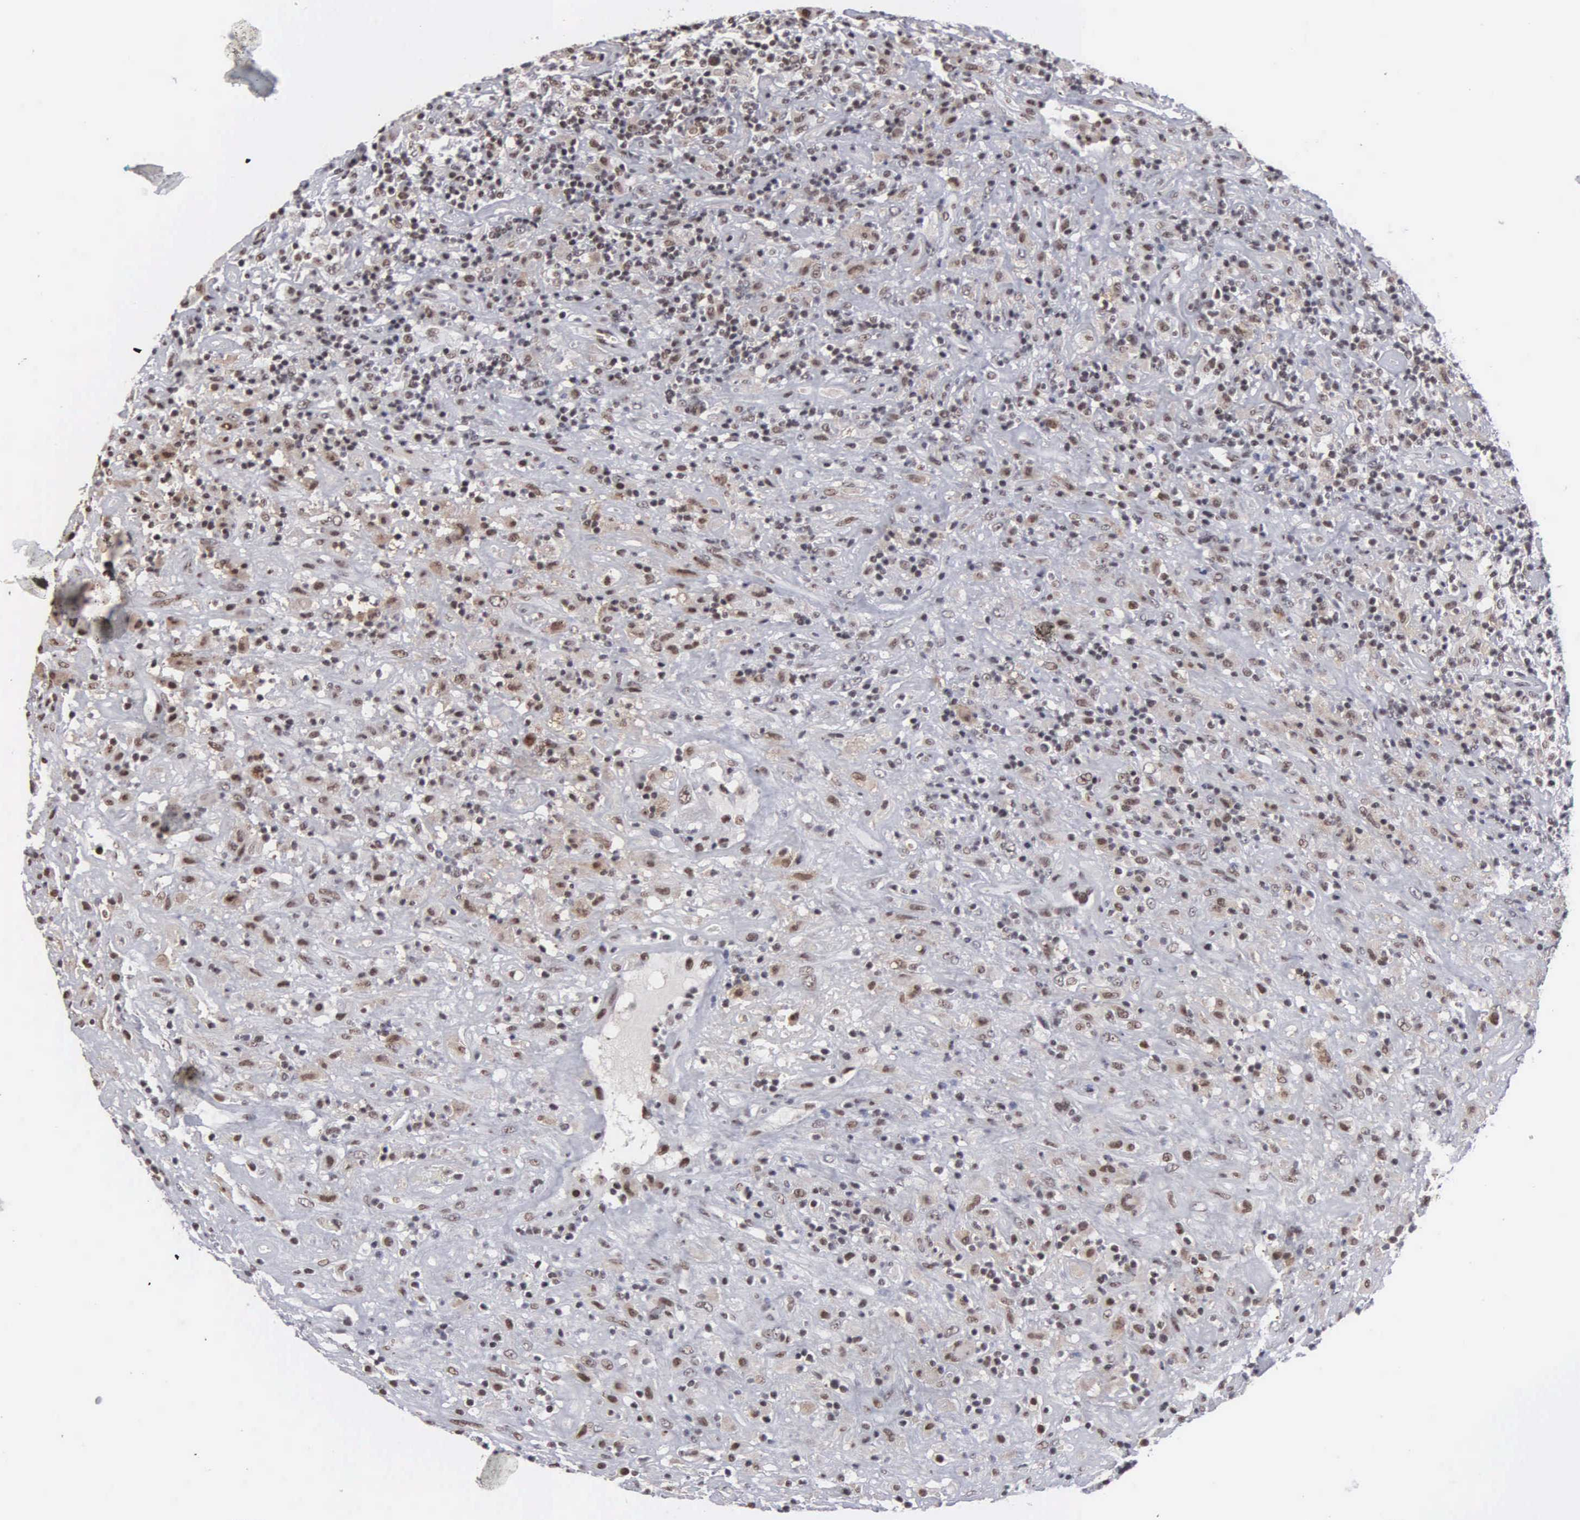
{"staining": {"intensity": "moderate", "quantity": "25%-75%", "location": "cytoplasmic/membranous,nuclear"}, "tissue": "lymphoma", "cell_type": "Tumor cells", "image_type": "cancer", "snomed": [{"axis": "morphology", "description": "Hodgkin's disease, NOS"}, {"axis": "topography", "description": "Lymph node"}], "caption": "The histopathology image shows a brown stain indicating the presence of a protein in the cytoplasmic/membranous and nuclear of tumor cells in Hodgkin's disease.", "gene": "KIAA0586", "patient": {"sex": "male", "age": 46}}